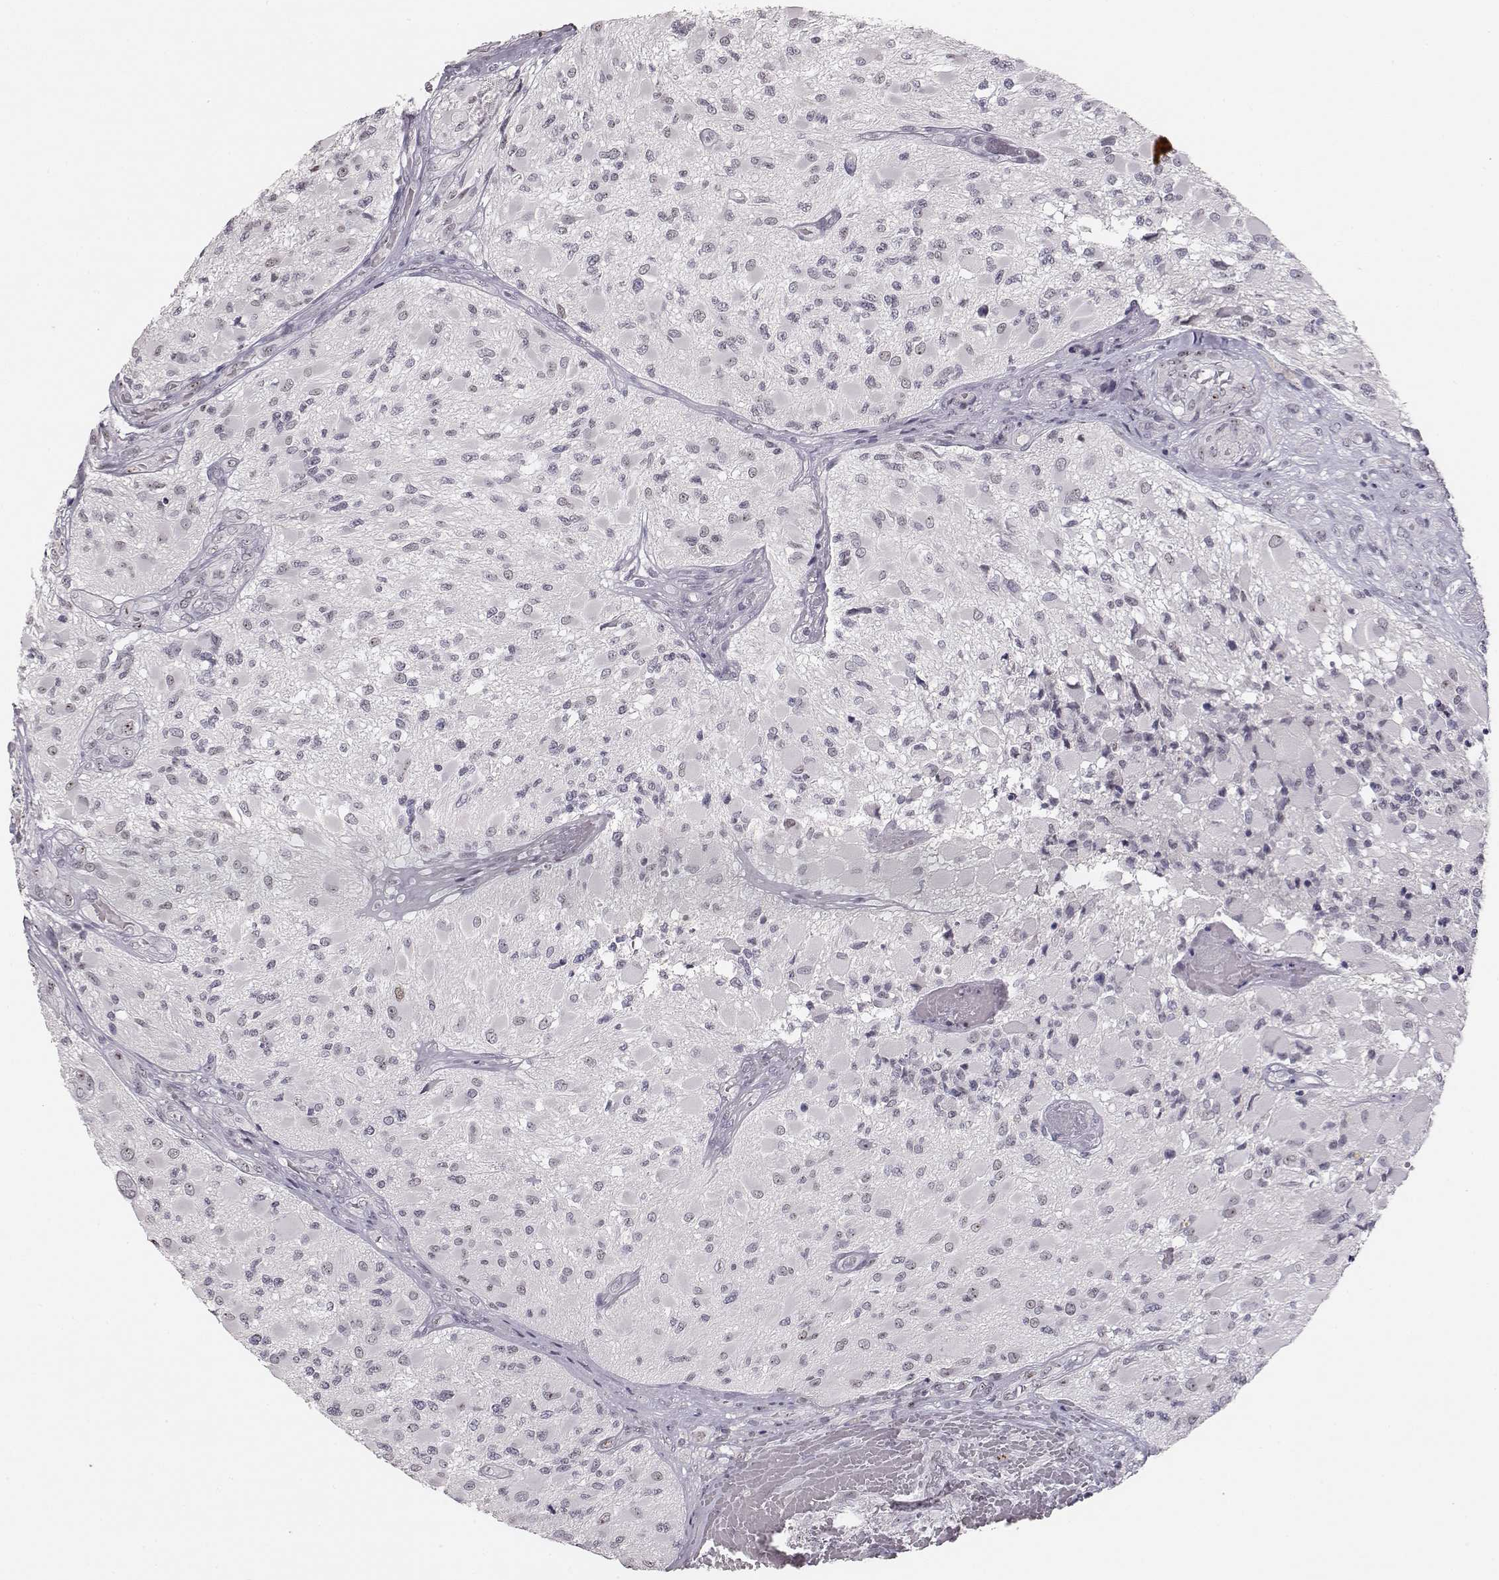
{"staining": {"intensity": "weak", "quantity": "<25%", "location": "nuclear"}, "tissue": "glioma", "cell_type": "Tumor cells", "image_type": "cancer", "snomed": [{"axis": "morphology", "description": "Glioma, malignant, High grade"}, {"axis": "topography", "description": "Brain"}], "caption": "IHC photomicrograph of neoplastic tissue: human glioma stained with DAB (3,3'-diaminobenzidine) shows no significant protein staining in tumor cells.", "gene": "NIFK", "patient": {"sex": "female", "age": 63}}